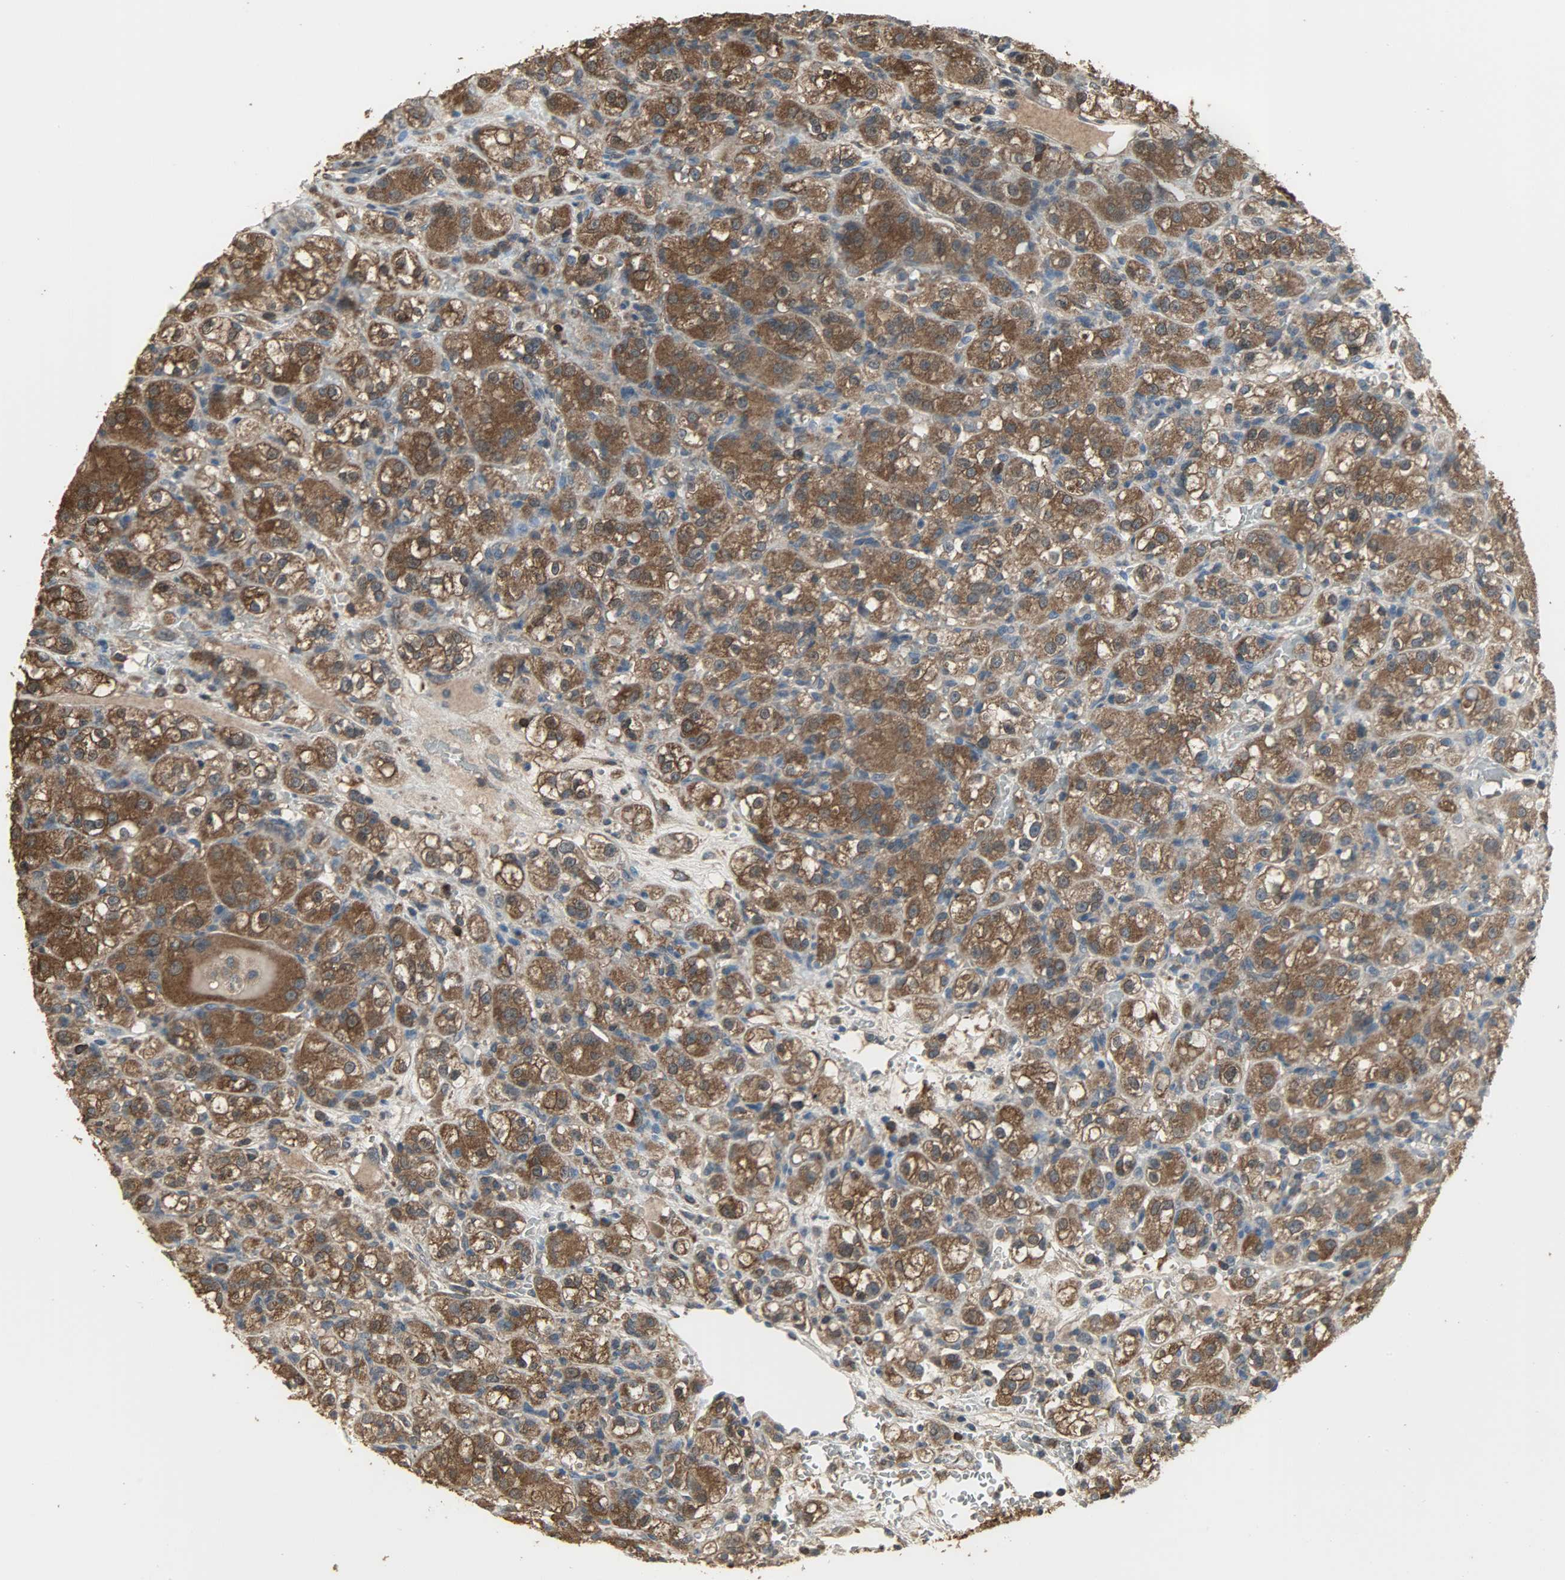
{"staining": {"intensity": "strong", "quantity": ">75%", "location": "cytoplasmic/membranous,nuclear"}, "tissue": "renal cancer", "cell_type": "Tumor cells", "image_type": "cancer", "snomed": [{"axis": "morphology", "description": "Normal tissue, NOS"}, {"axis": "morphology", "description": "Adenocarcinoma, NOS"}, {"axis": "topography", "description": "Kidney"}], "caption": "A brown stain shows strong cytoplasmic/membranous and nuclear expression of a protein in human adenocarcinoma (renal) tumor cells.", "gene": "LDHB", "patient": {"sex": "male", "age": 61}}